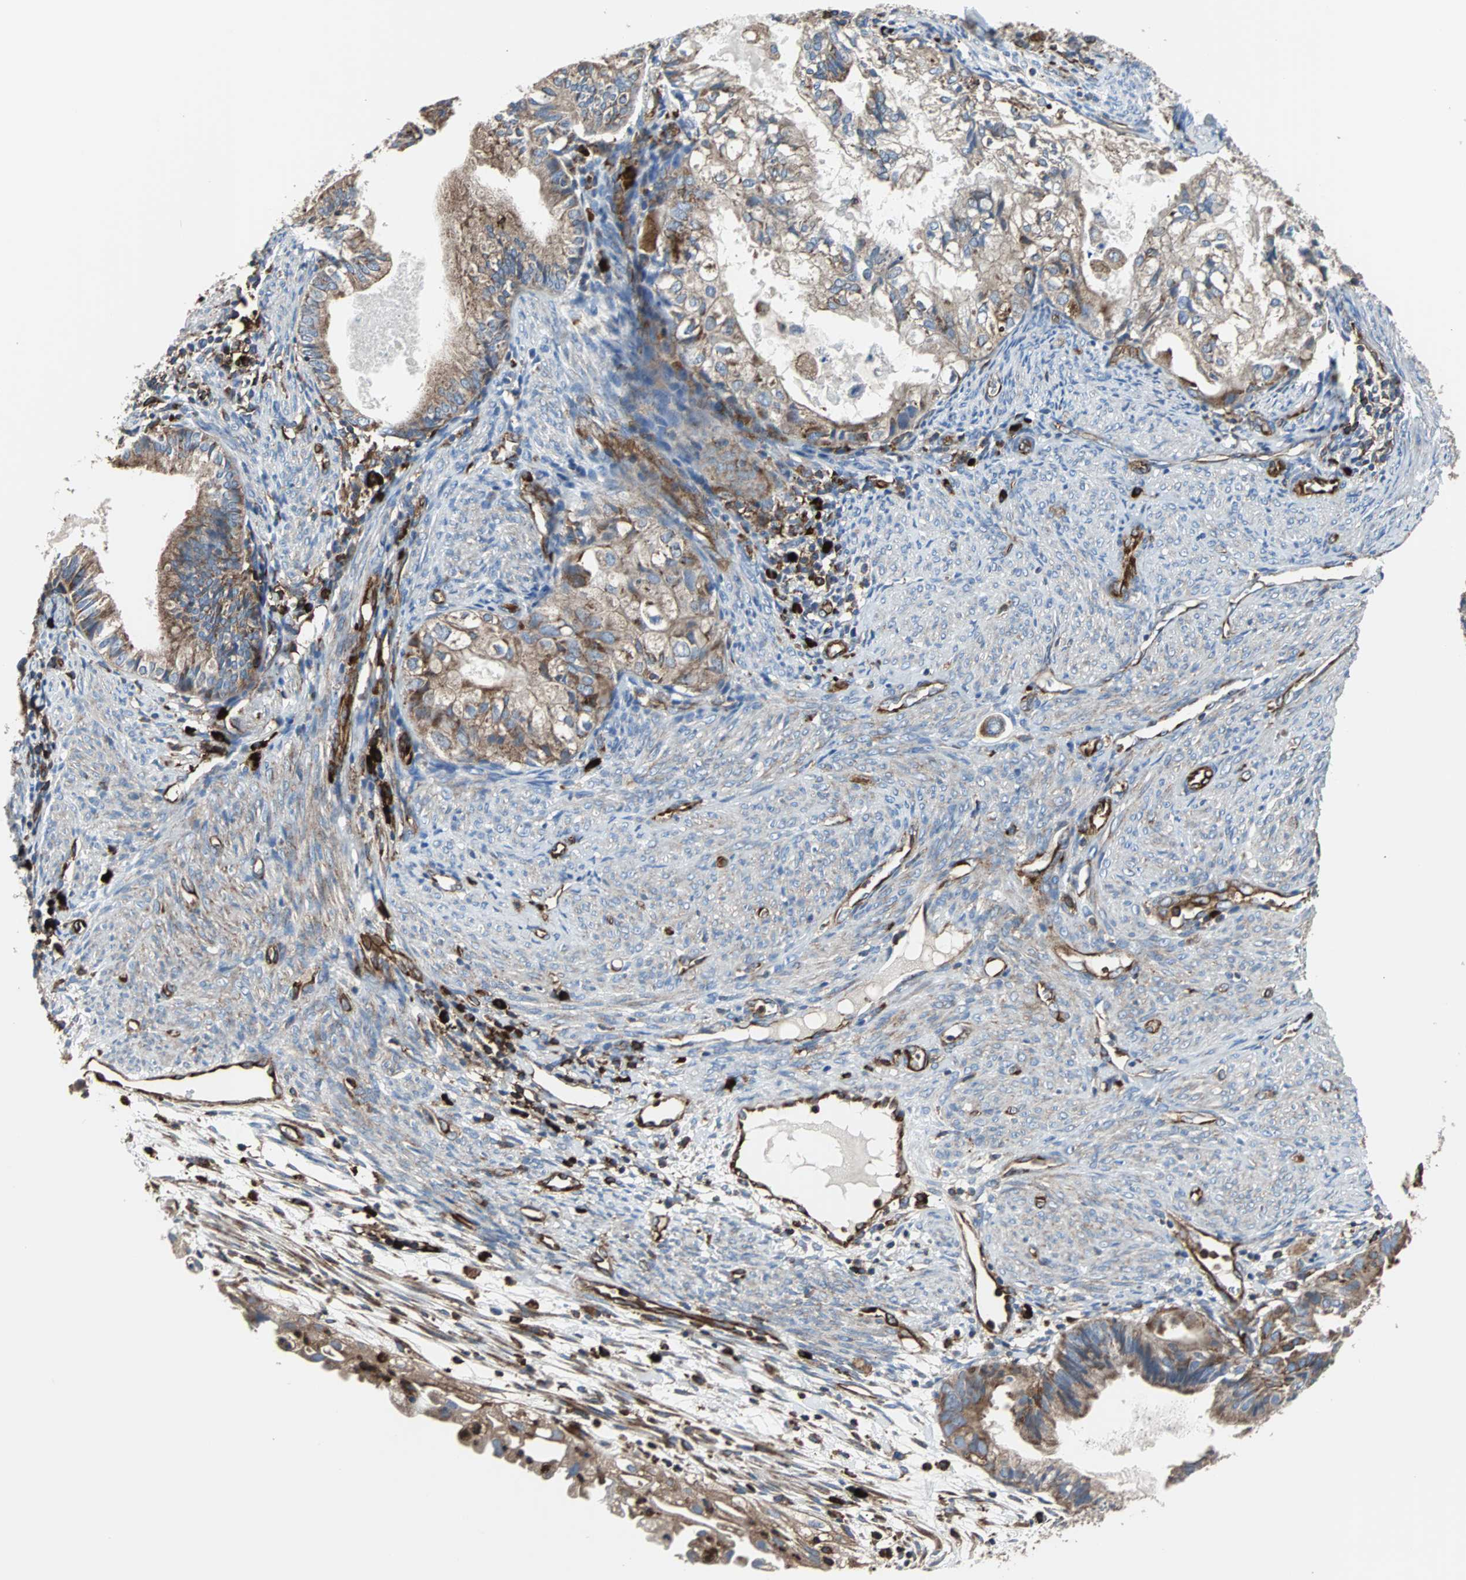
{"staining": {"intensity": "moderate", "quantity": ">75%", "location": "cytoplasmic/membranous"}, "tissue": "cervical cancer", "cell_type": "Tumor cells", "image_type": "cancer", "snomed": [{"axis": "morphology", "description": "Normal tissue, NOS"}, {"axis": "morphology", "description": "Adenocarcinoma, NOS"}, {"axis": "topography", "description": "Cervix"}, {"axis": "topography", "description": "Endometrium"}], "caption": "Tumor cells demonstrate moderate cytoplasmic/membranous positivity in about >75% of cells in cervical adenocarcinoma. The staining was performed using DAB to visualize the protein expression in brown, while the nuclei were stained in blue with hematoxylin (Magnification: 20x).", "gene": "PLCG2", "patient": {"sex": "female", "age": 86}}